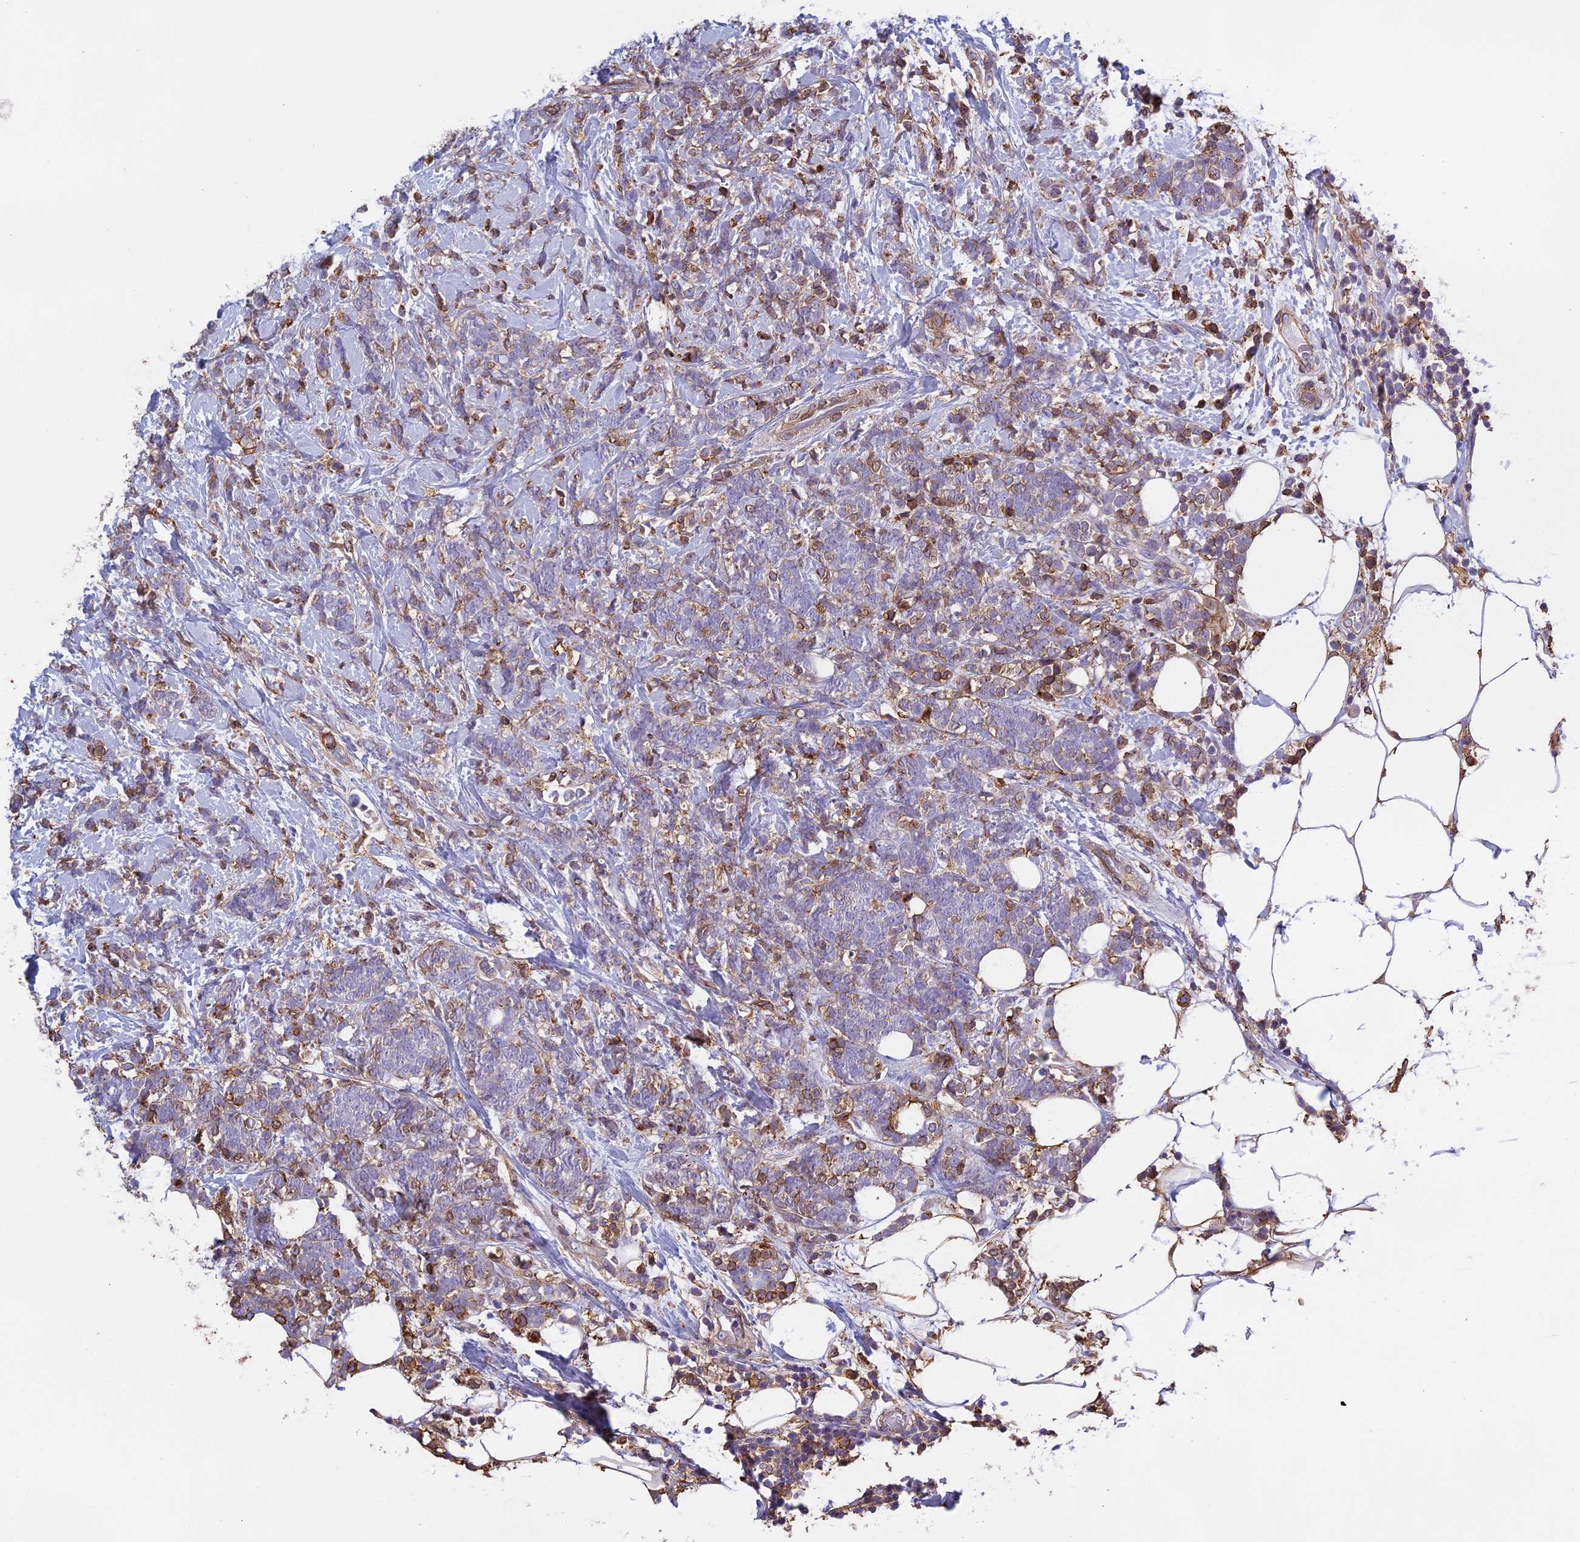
{"staining": {"intensity": "weak", "quantity": "<25%", "location": "cytoplasmic/membranous"}, "tissue": "breast cancer", "cell_type": "Tumor cells", "image_type": "cancer", "snomed": [{"axis": "morphology", "description": "Lobular carcinoma"}, {"axis": "topography", "description": "Breast"}], "caption": "Immunohistochemistry of lobular carcinoma (breast) shows no expression in tumor cells. (Brightfield microscopy of DAB immunohistochemistry (IHC) at high magnification).", "gene": "TMEM255B", "patient": {"sex": "female", "age": 58}}